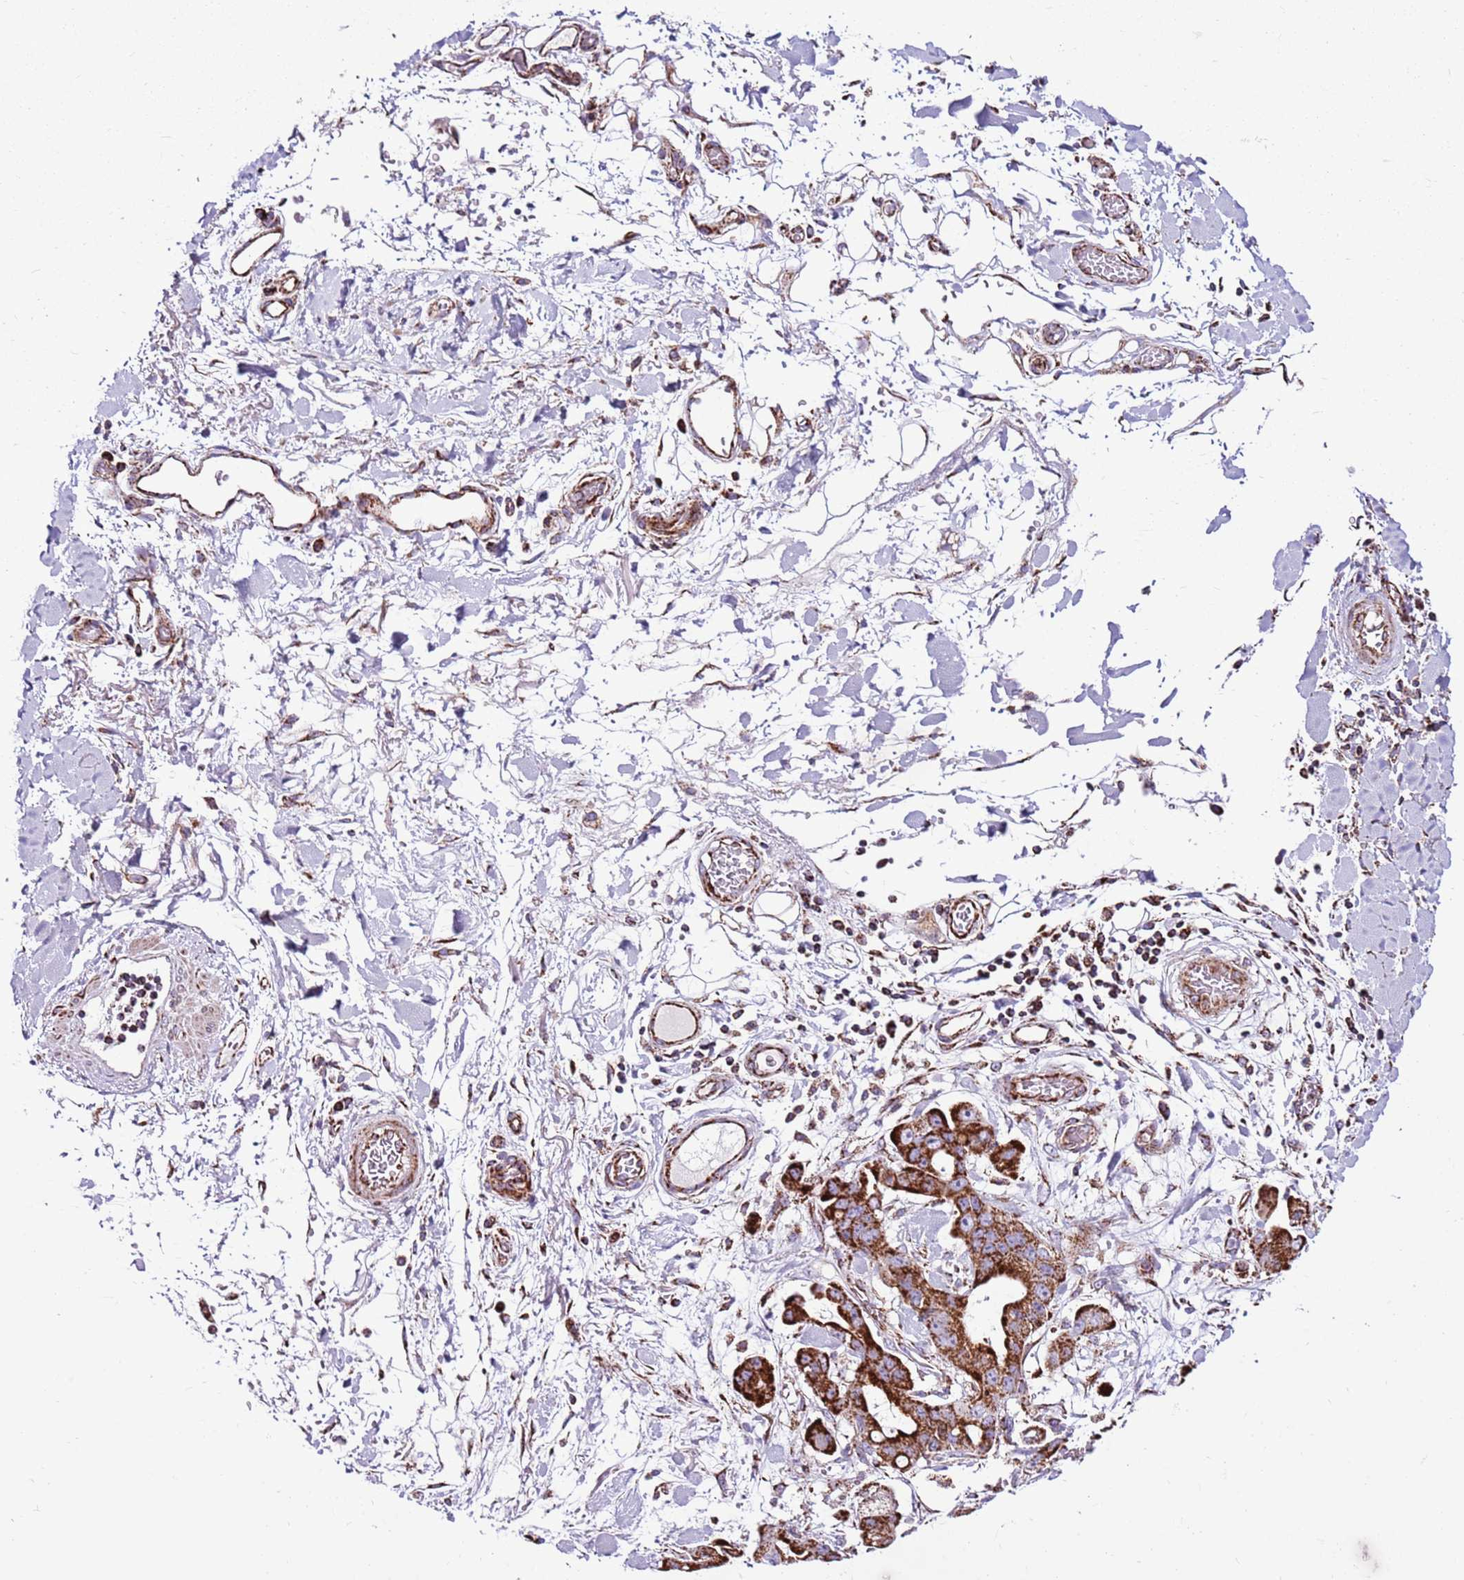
{"staining": {"intensity": "strong", "quantity": ">75%", "location": "cytoplasmic/membranous"}, "tissue": "stomach cancer", "cell_type": "Tumor cells", "image_type": "cancer", "snomed": [{"axis": "morphology", "description": "Adenocarcinoma, NOS"}, {"axis": "topography", "description": "Stomach"}], "caption": "IHC (DAB (3,3'-diaminobenzidine)) staining of human adenocarcinoma (stomach) exhibits strong cytoplasmic/membranous protein expression in approximately >75% of tumor cells. (DAB = brown stain, brightfield microscopy at high magnification).", "gene": "HECTD4", "patient": {"sex": "male", "age": 62}}